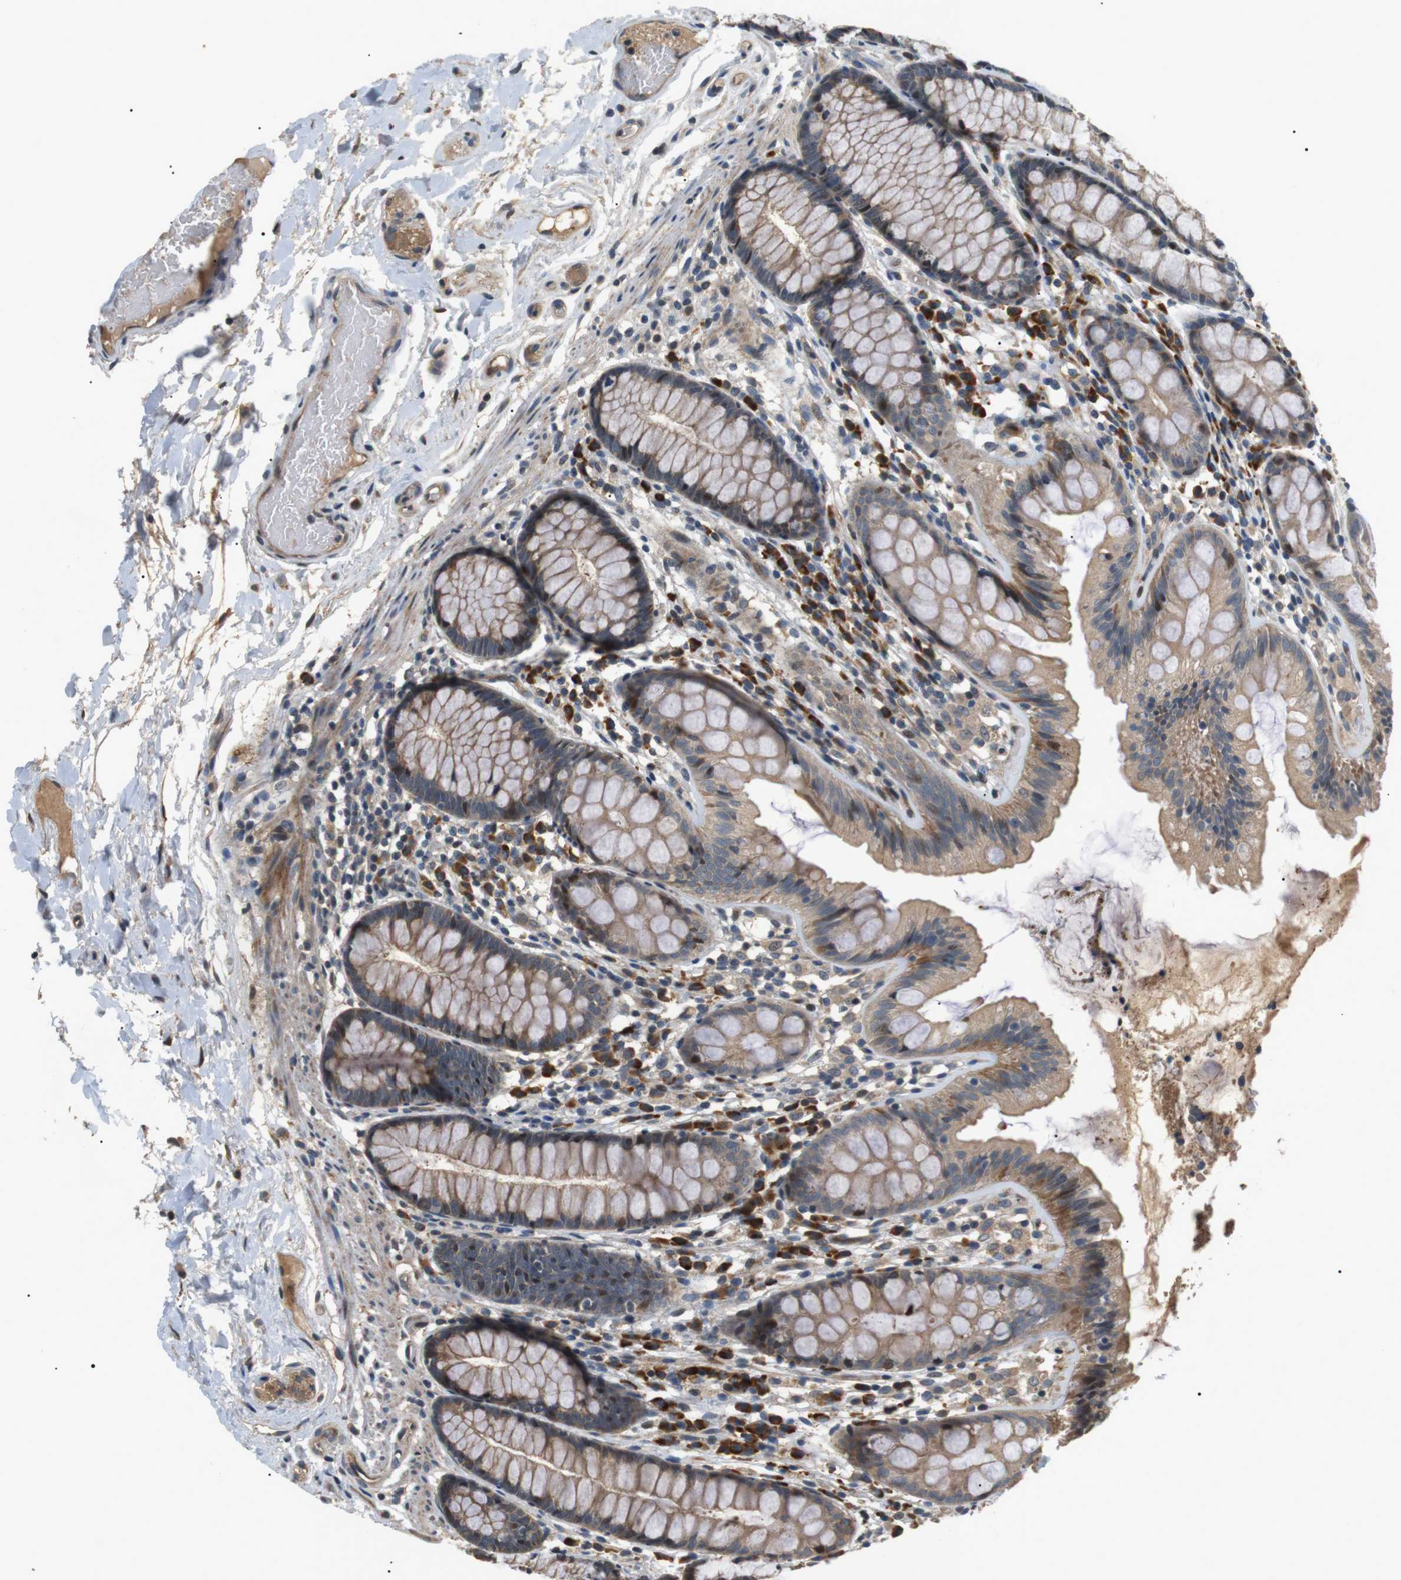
{"staining": {"intensity": "moderate", "quantity": "25%-75%", "location": "cytoplasmic/membranous"}, "tissue": "colon", "cell_type": "Endothelial cells", "image_type": "normal", "snomed": [{"axis": "morphology", "description": "Normal tissue, NOS"}, {"axis": "topography", "description": "Colon"}], "caption": "Immunohistochemical staining of benign human colon reveals 25%-75% levels of moderate cytoplasmic/membranous protein expression in about 25%-75% of endothelial cells.", "gene": "HSPA13", "patient": {"sex": "female", "age": 56}}